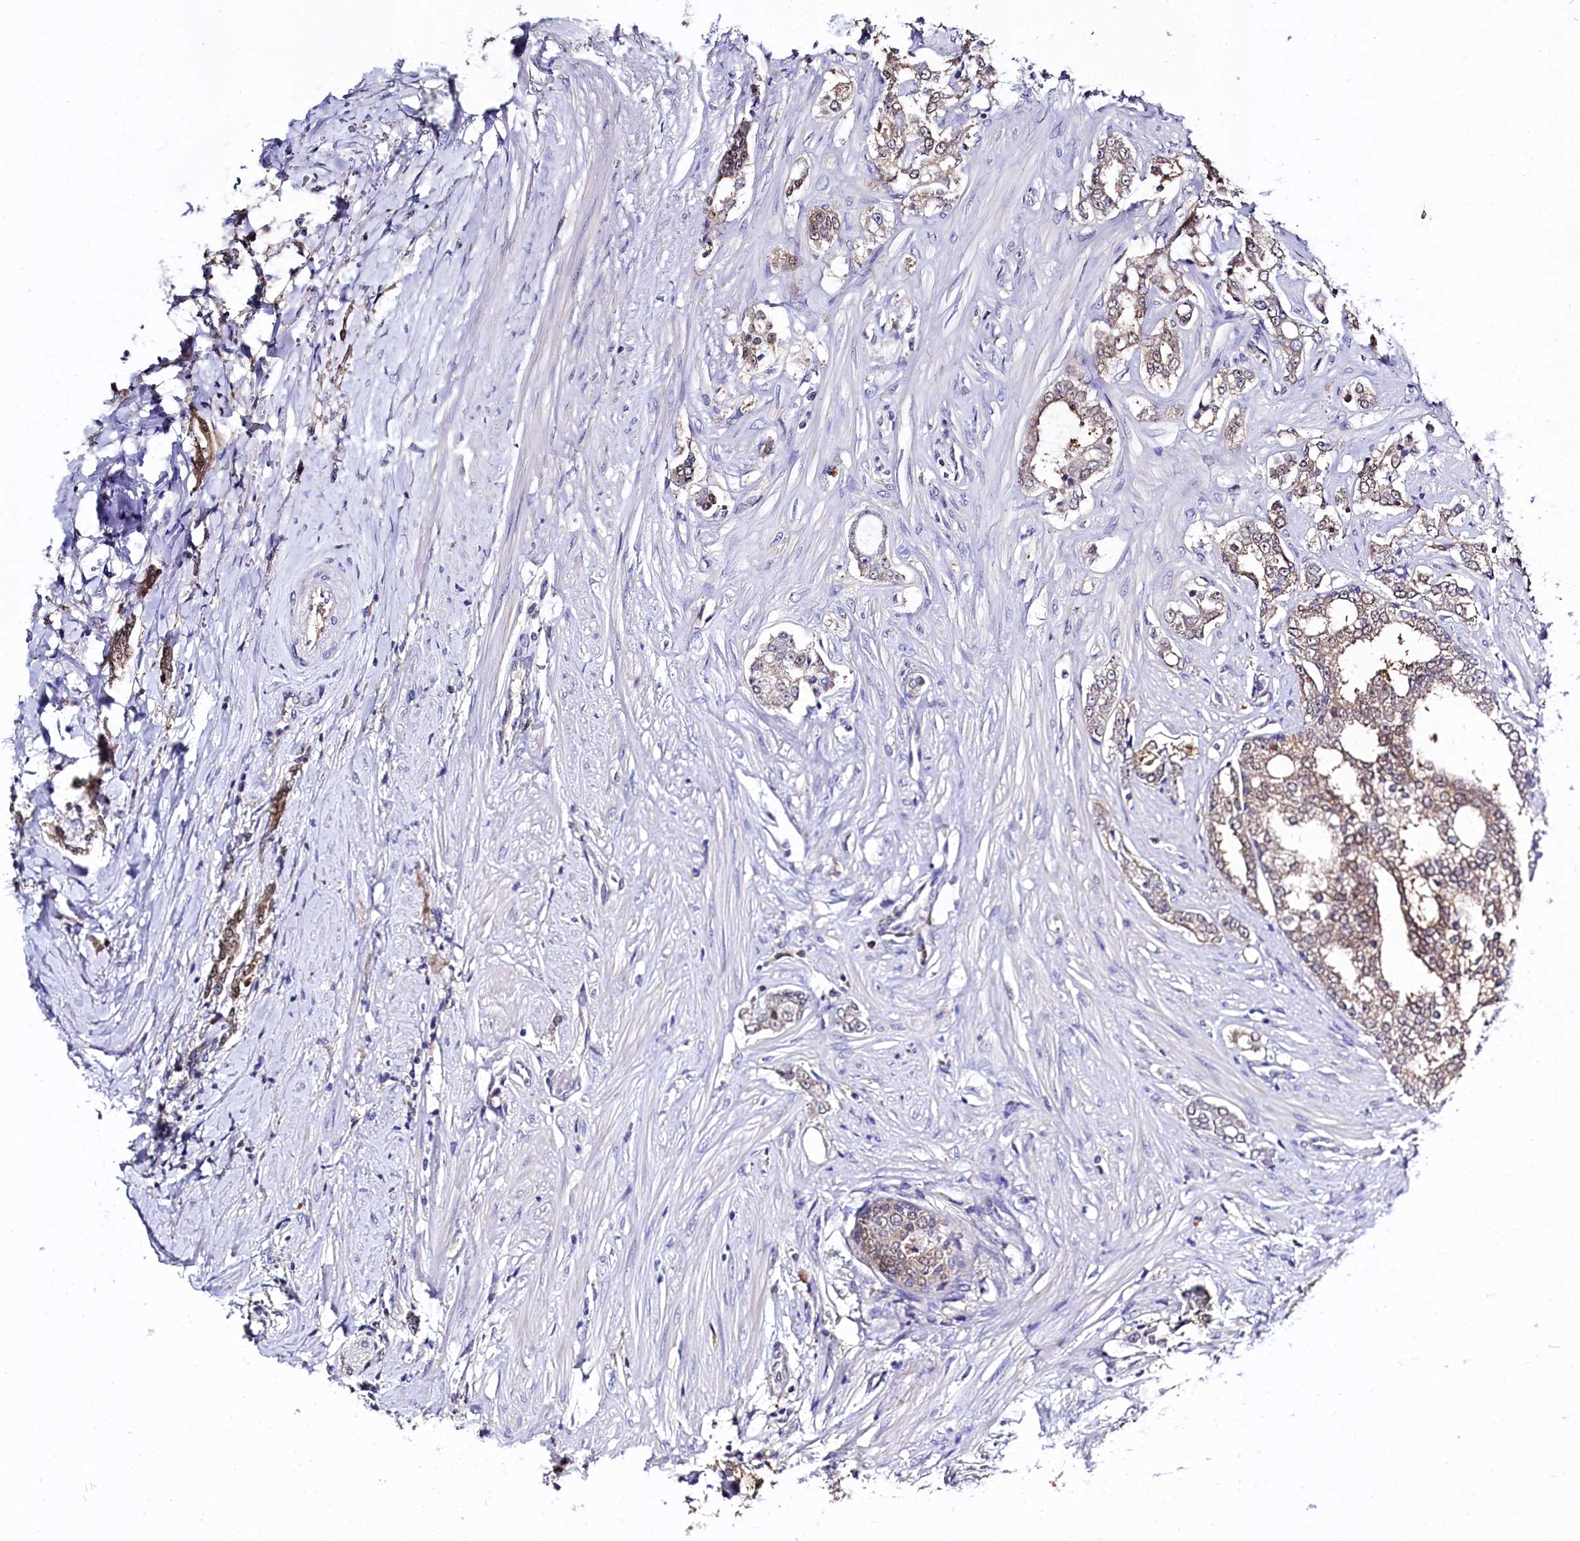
{"staining": {"intensity": "weak", "quantity": "25%-75%", "location": "cytoplasmic/membranous"}, "tissue": "prostate cancer", "cell_type": "Tumor cells", "image_type": "cancer", "snomed": [{"axis": "morphology", "description": "Adenocarcinoma, High grade"}, {"axis": "topography", "description": "Prostate"}], "caption": "Prostate cancer stained for a protein (brown) reveals weak cytoplasmic/membranous positive expression in approximately 25%-75% of tumor cells.", "gene": "C11orf54", "patient": {"sex": "male", "age": 64}}